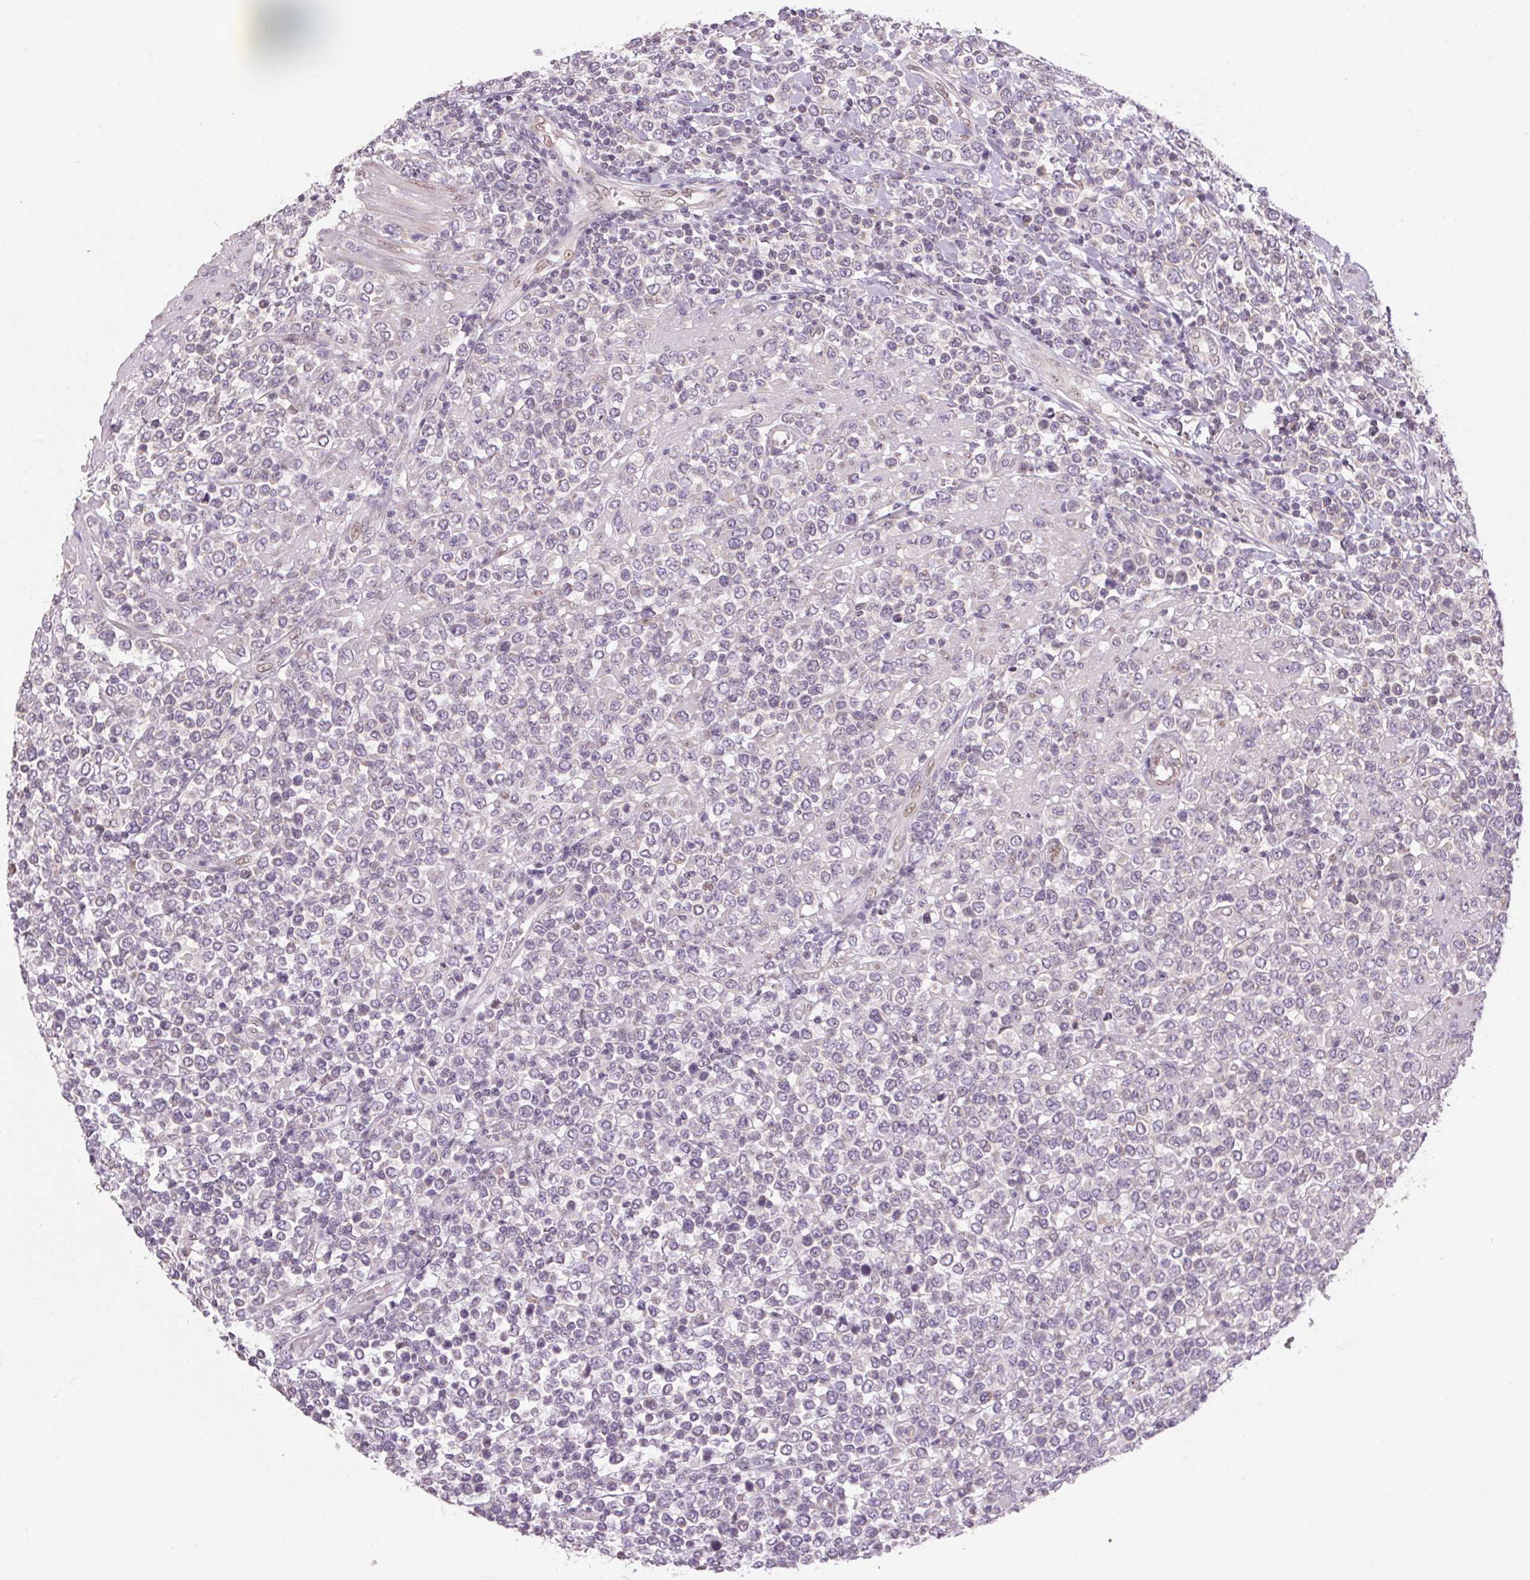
{"staining": {"intensity": "negative", "quantity": "none", "location": "none"}, "tissue": "lymphoma", "cell_type": "Tumor cells", "image_type": "cancer", "snomed": [{"axis": "morphology", "description": "Malignant lymphoma, non-Hodgkin's type, High grade"}, {"axis": "topography", "description": "Soft tissue"}], "caption": "This histopathology image is of malignant lymphoma, non-Hodgkin's type (high-grade) stained with immunohistochemistry to label a protein in brown with the nuclei are counter-stained blue. There is no expression in tumor cells.", "gene": "SC5D", "patient": {"sex": "female", "age": 56}}